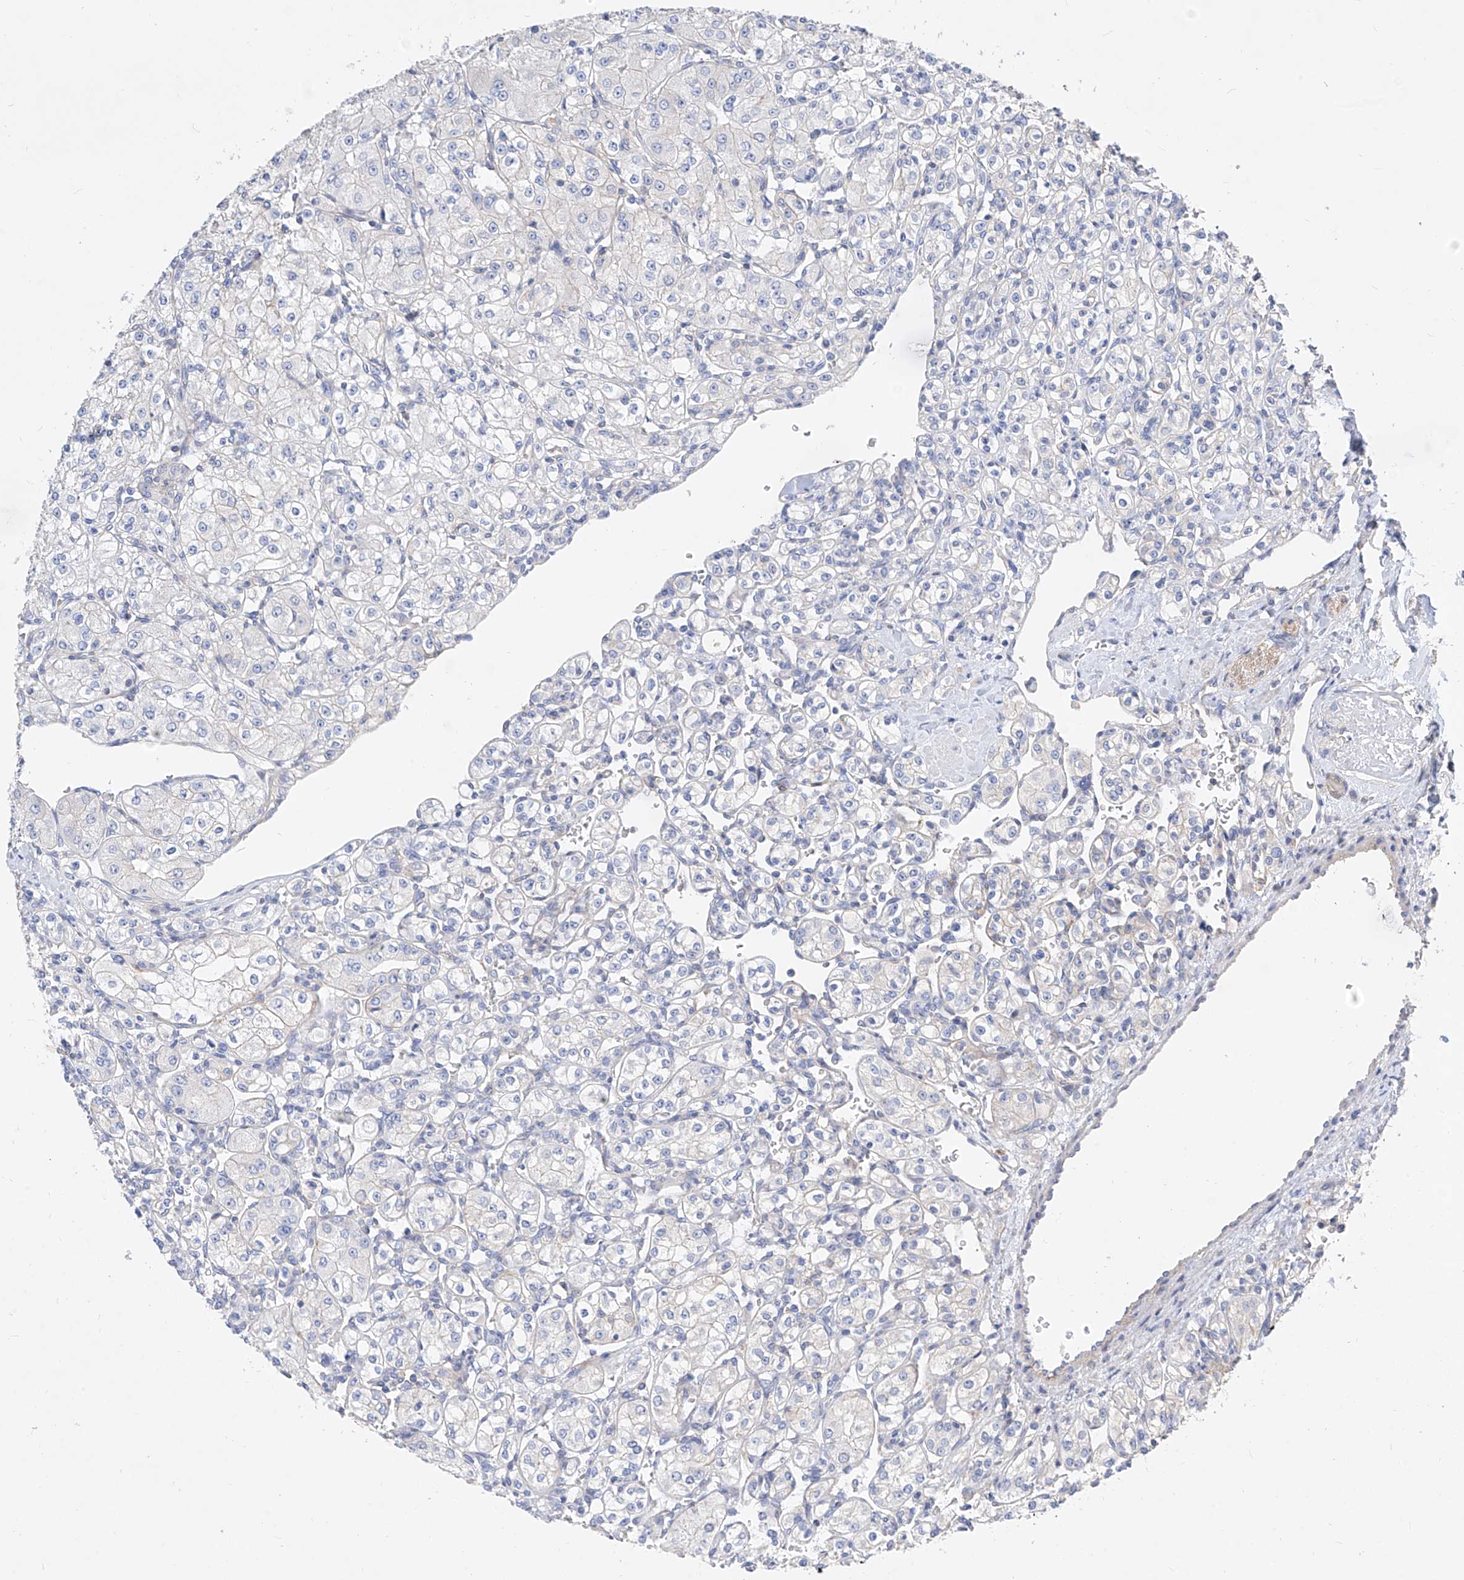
{"staining": {"intensity": "negative", "quantity": "none", "location": "none"}, "tissue": "renal cancer", "cell_type": "Tumor cells", "image_type": "cancer", "snomed": [{"axis": "morphology", "description": "Adenocarcinoma, NOS"}, {"axis": "topography", "description": "Kidney"}], "caption": "Immunohistochemistry (IHC) histopathology image of human renal cancer (adenocarcinoma) stained for a protein (brown), which demonstrates no positivity in tumor cells.", "gene": "SCGB2A1", "patient": {"sex": "male", "age": 77}}